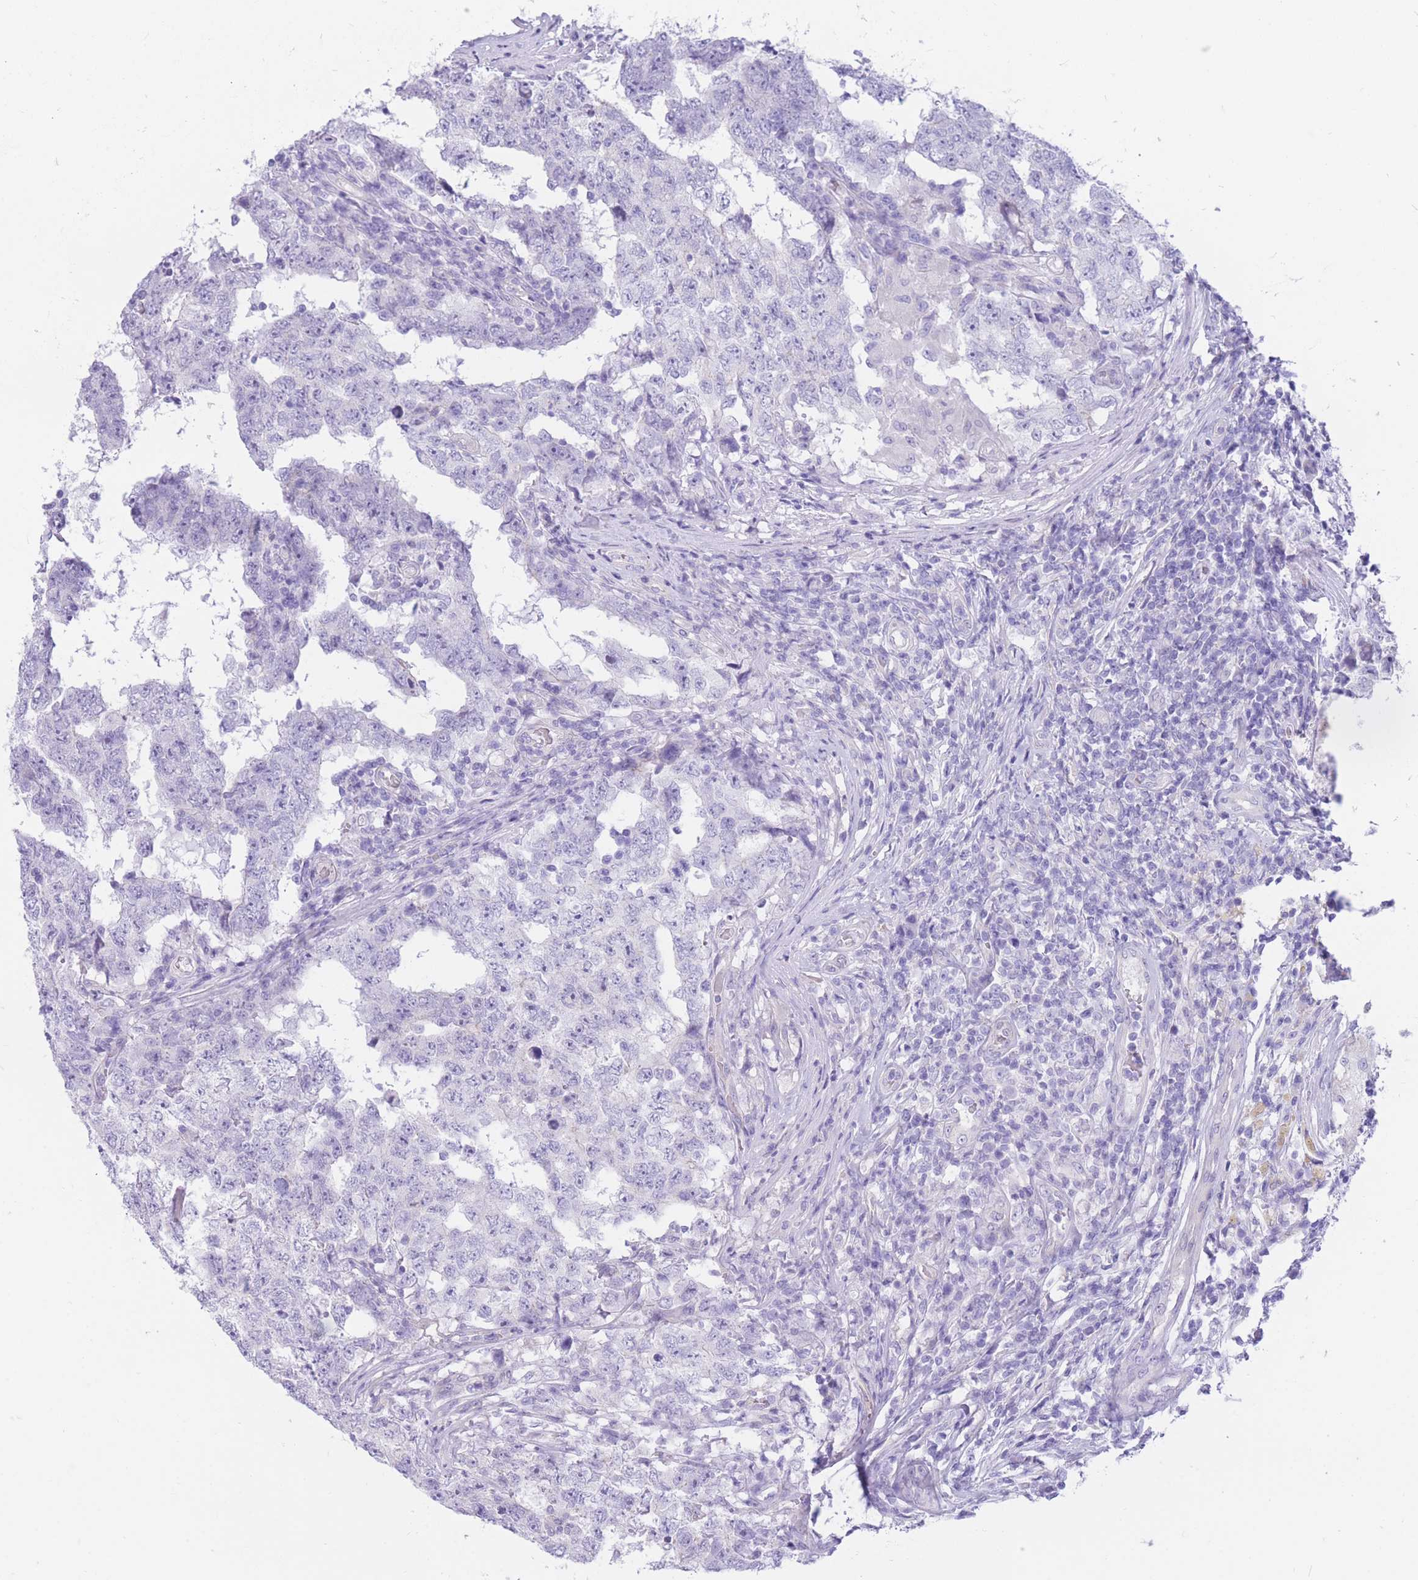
{"staining": {"intensity": "negative", "quantity": "none", "location": "none"}, "tissue": "testis cancer", "cell_type": "Tumor cells", "image_type": "cancer", "snomed": [{"axis": "morphology", "description": "Carcinoma, Embryonal, NOS"}, {"axis": "topography", "description": "Testis"}], "caption": "The IHC image has no significant expression in tumor cells of embryonal carcinoma (testis) tissue.", "gene": "ZNF311", "patient": {"sex": "male", "age": 25}}